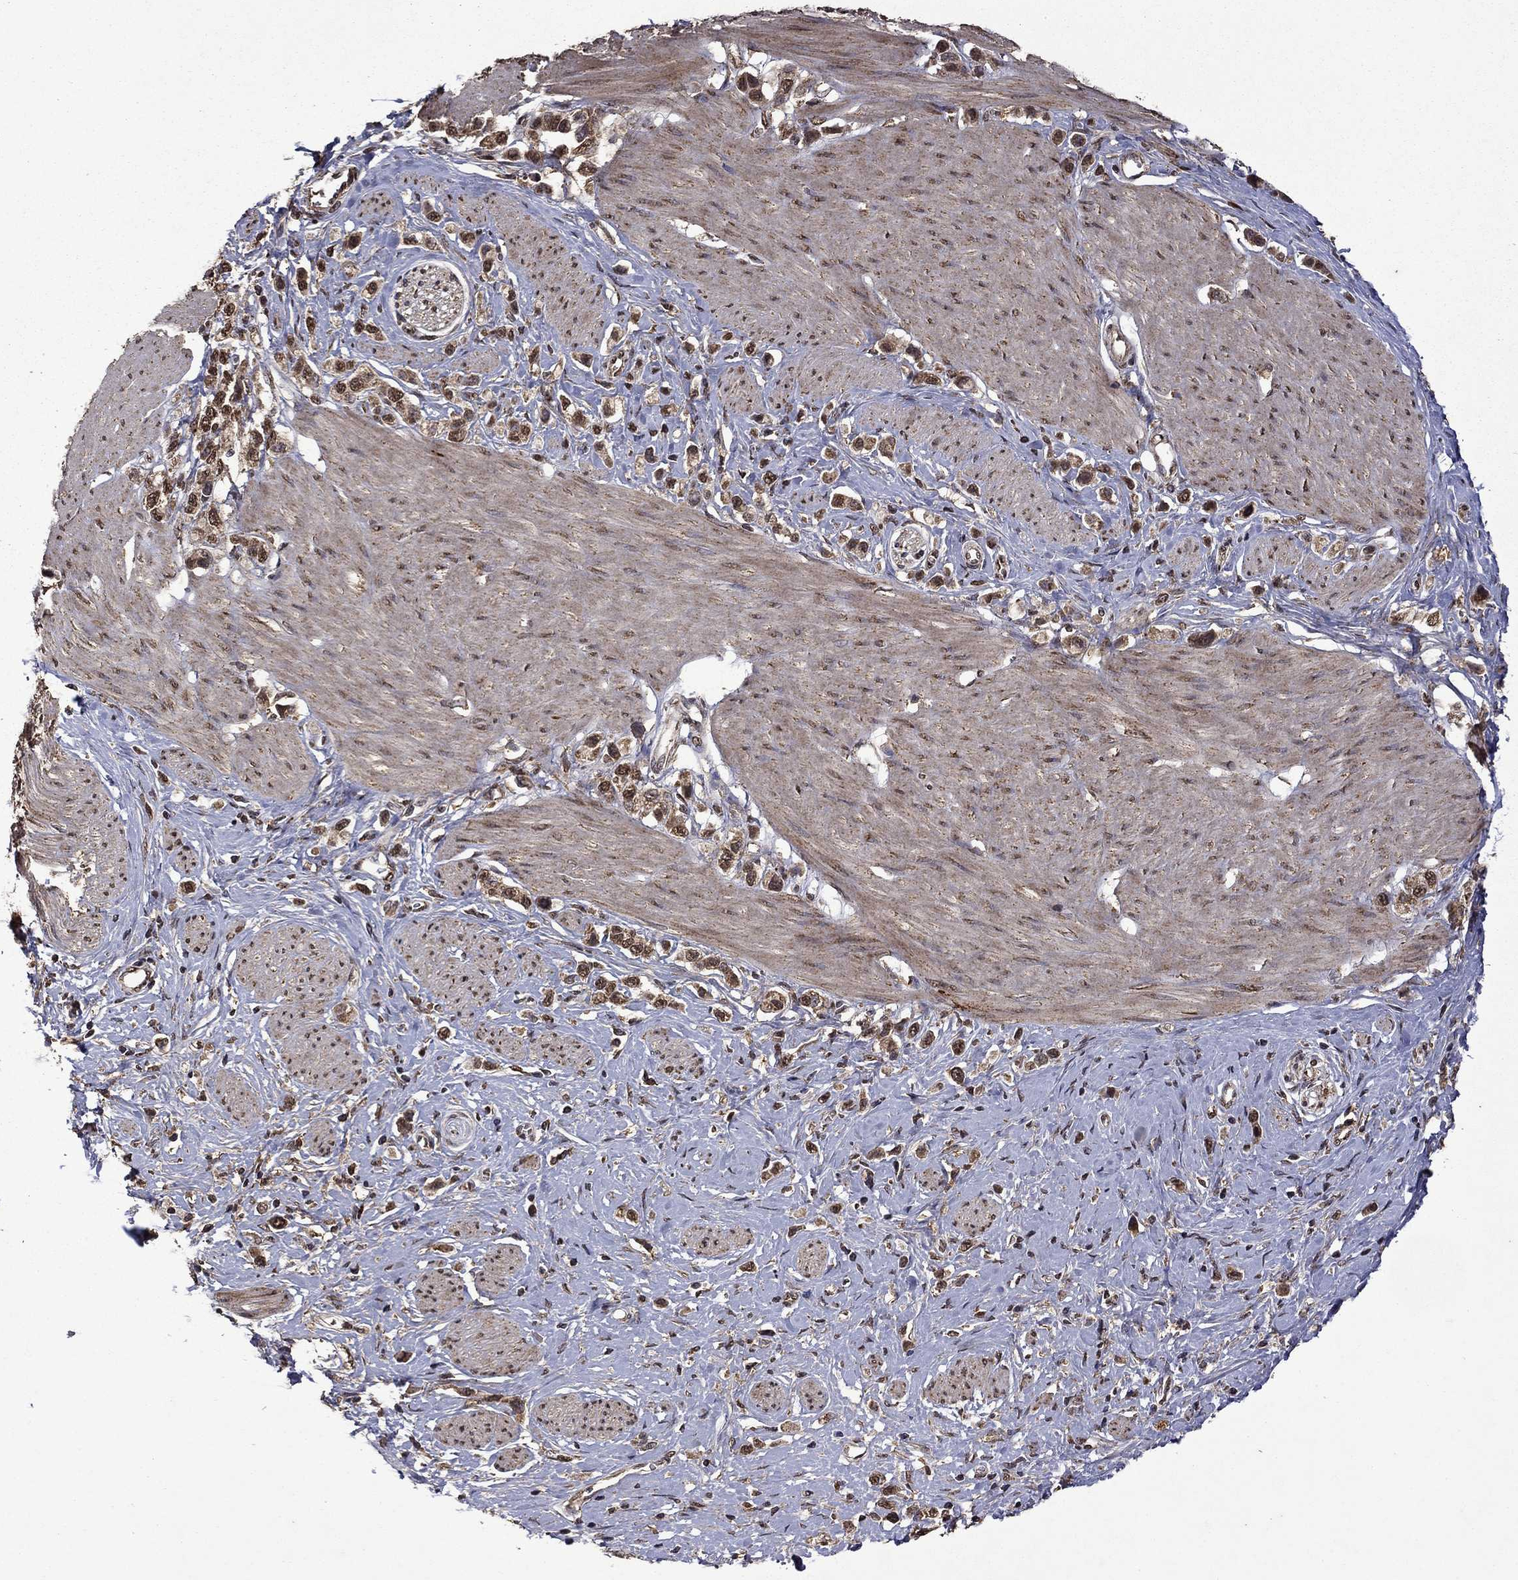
{"staining": {"intensity": "strong", "quantity": ">75%", "location": "cytoplasmic/membranous,nuclear"}, "tissue": "stomach cancer", "cell_type": "Tumor cells", "image_type": "cancer", "snomed": [{"axis": "morphology", "description": "Normal tissue, NOS"}, {"axis": "morphology", "description": "Adenocarcinoma, NOS"}, {"axis": "morphology", "description": "Adenocarcinoma, High grade"}, {"axis": "topography", "description": "Stomach, upper"}, {"axis": "topography", "description": "Stomach"}], "caption": "Protein positivity by IHC exhibits strong cytoplasmic/membranous and nuclear positivity in approximately >75% of tumor cells in stomach adenocarcinoma (high-grade). The protein of interest is shown in brown color, while the nuclei are stained blue.", "gene": "ITM2B", "patient": {"sex": "female", "age": 65}}